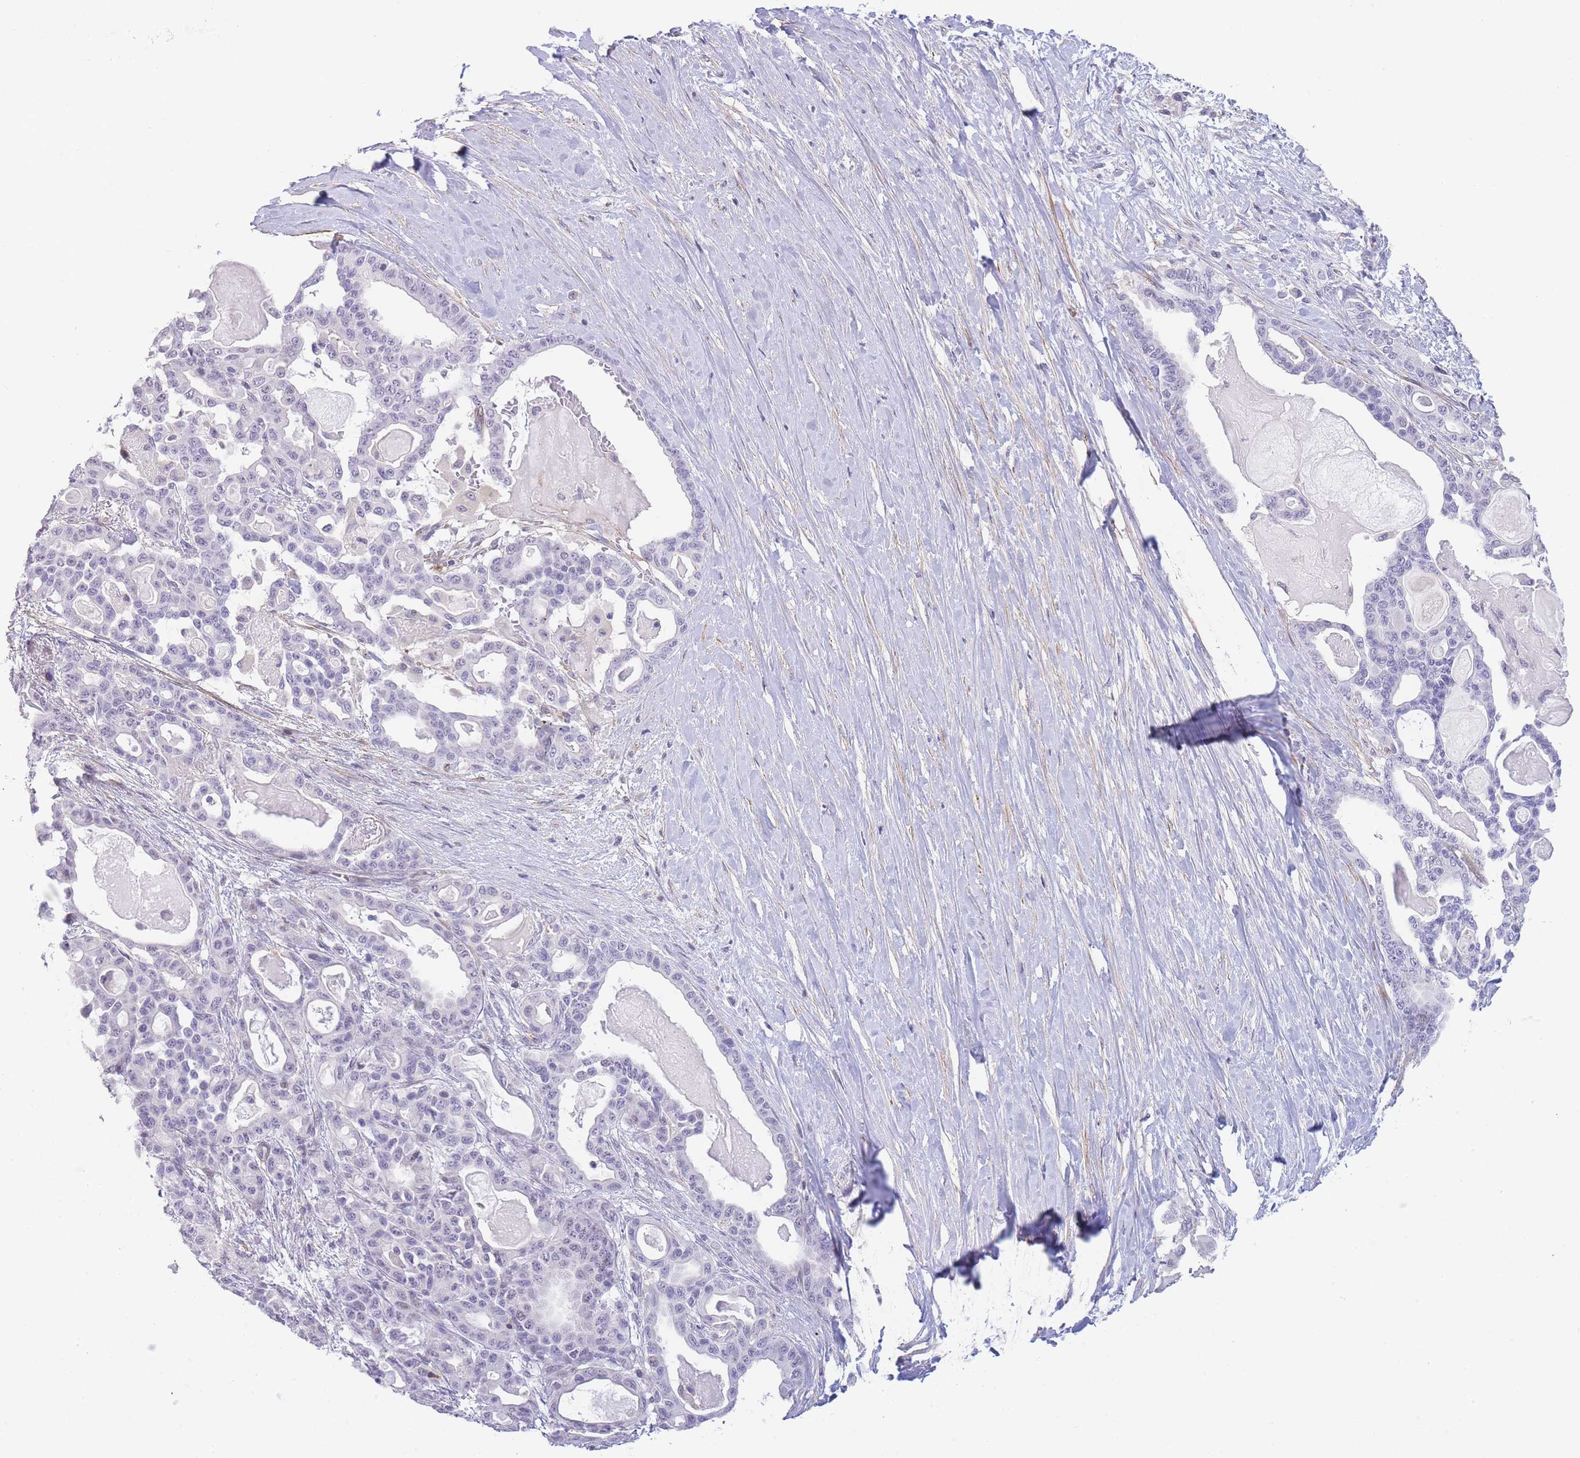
{"staining": {"intensity": "negative", "quantity": "none", "location": "none"}, "tissue": "pancreatic cancer", "cell_type": "Tumor cells", "image_type": "cancer", "snomed": [{"axis": "morphology", "description": "Adenocarcinoma, NOS"}, {"axis": "topography", "description": "Pancreas"}], "caption": "This is an immunohistochemistry (IHC) image of pancreatic cancer. There is no staining in tumor cells.", "gene": "ASAP3", "patient": {"sex": "male", "age": 63}}